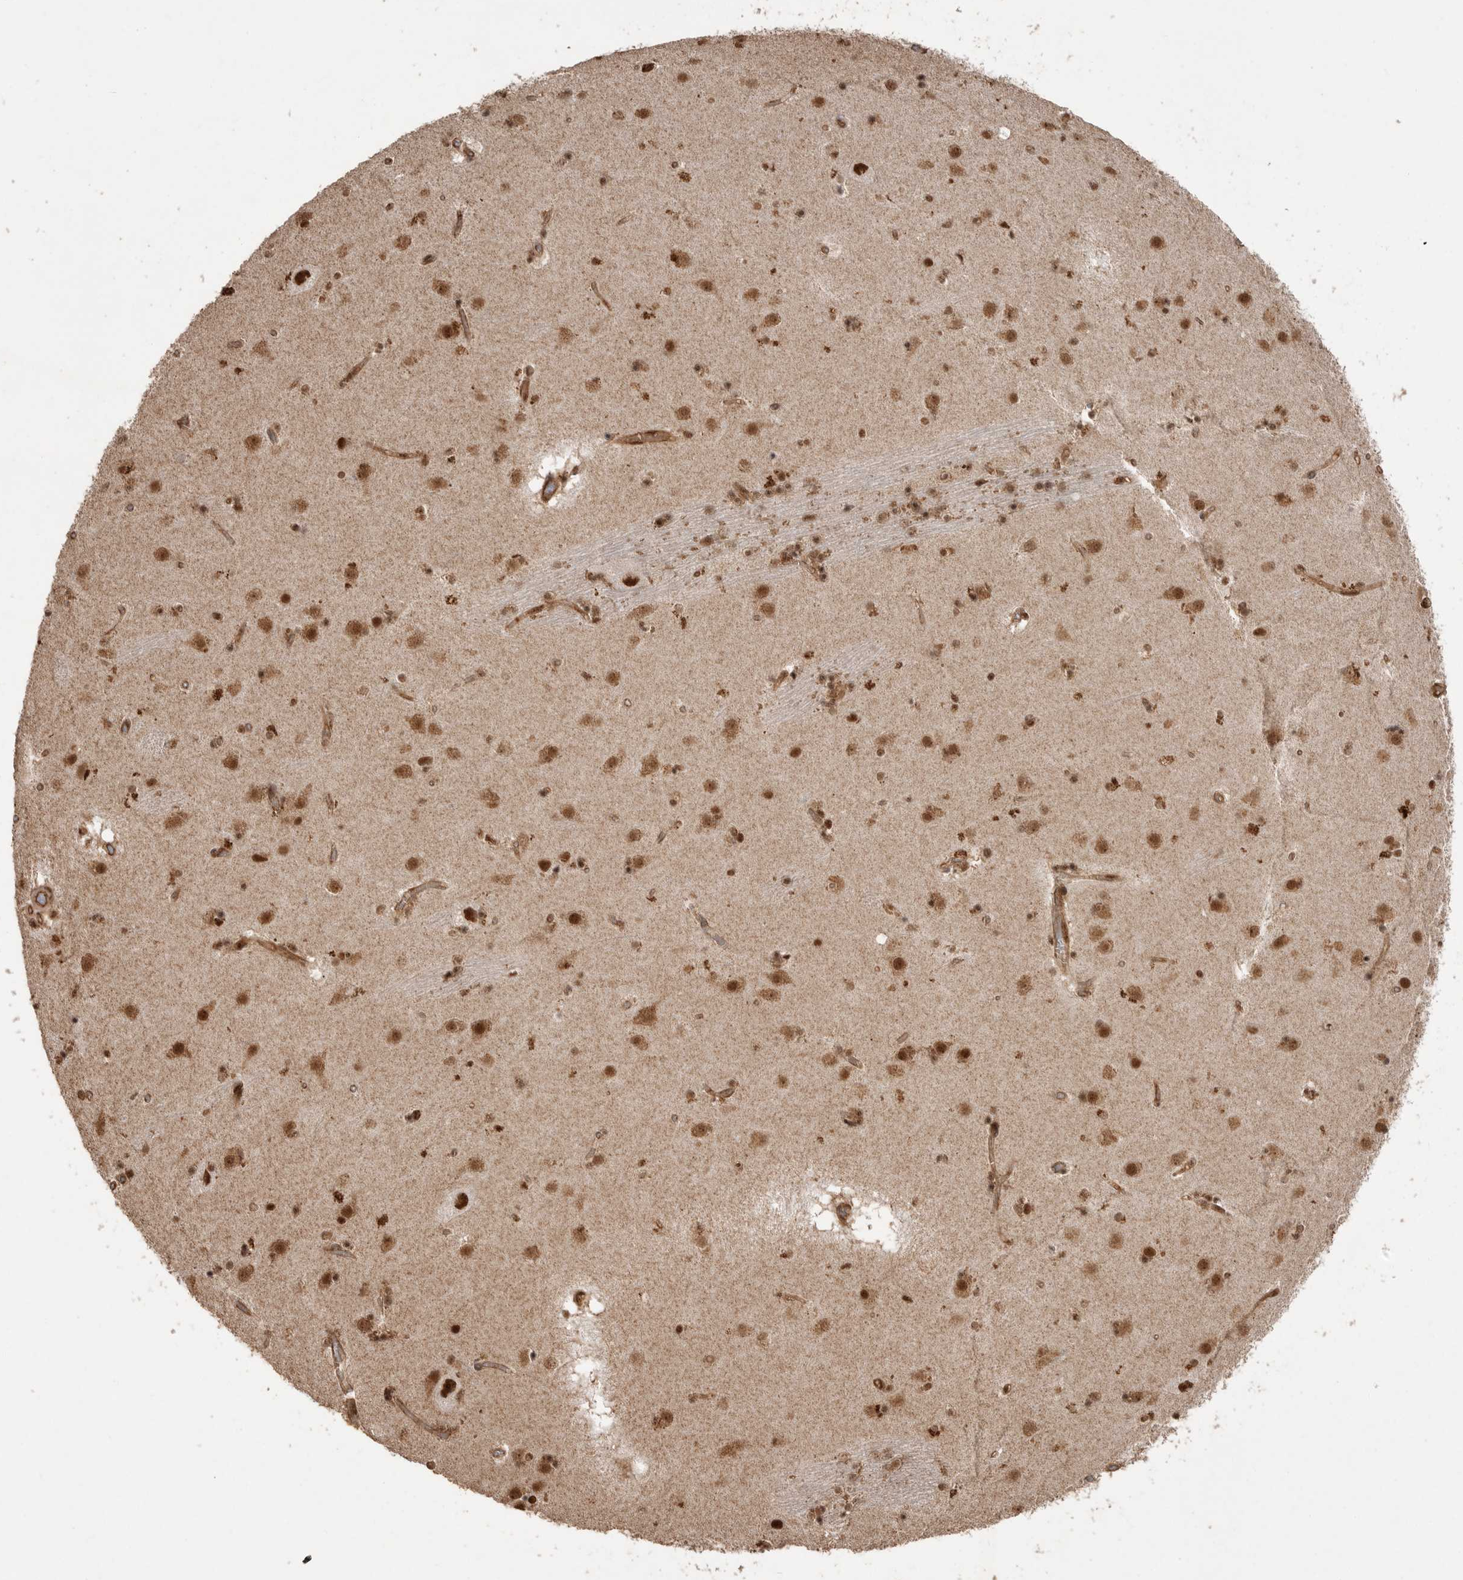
{"staining": {"intensity": "strong", "quantity": ">75%", "location": "nuclear"}, "tissue": "caudate", "cell_type": "Glial cells", "image_type": "normal", "snomed": [{"axis": "morphology", "description": "Normal tissue, NOS"}, {"axis": "topography", "description": "Lateral ventricle wall"}], "caption": "This image exhibits IHC staining of unremarkable caudate, with high strong nuclear expression in about >75% of glial cells.", "gene": "PPP1R8", "patient": {"sex": "male", "age": 70}}